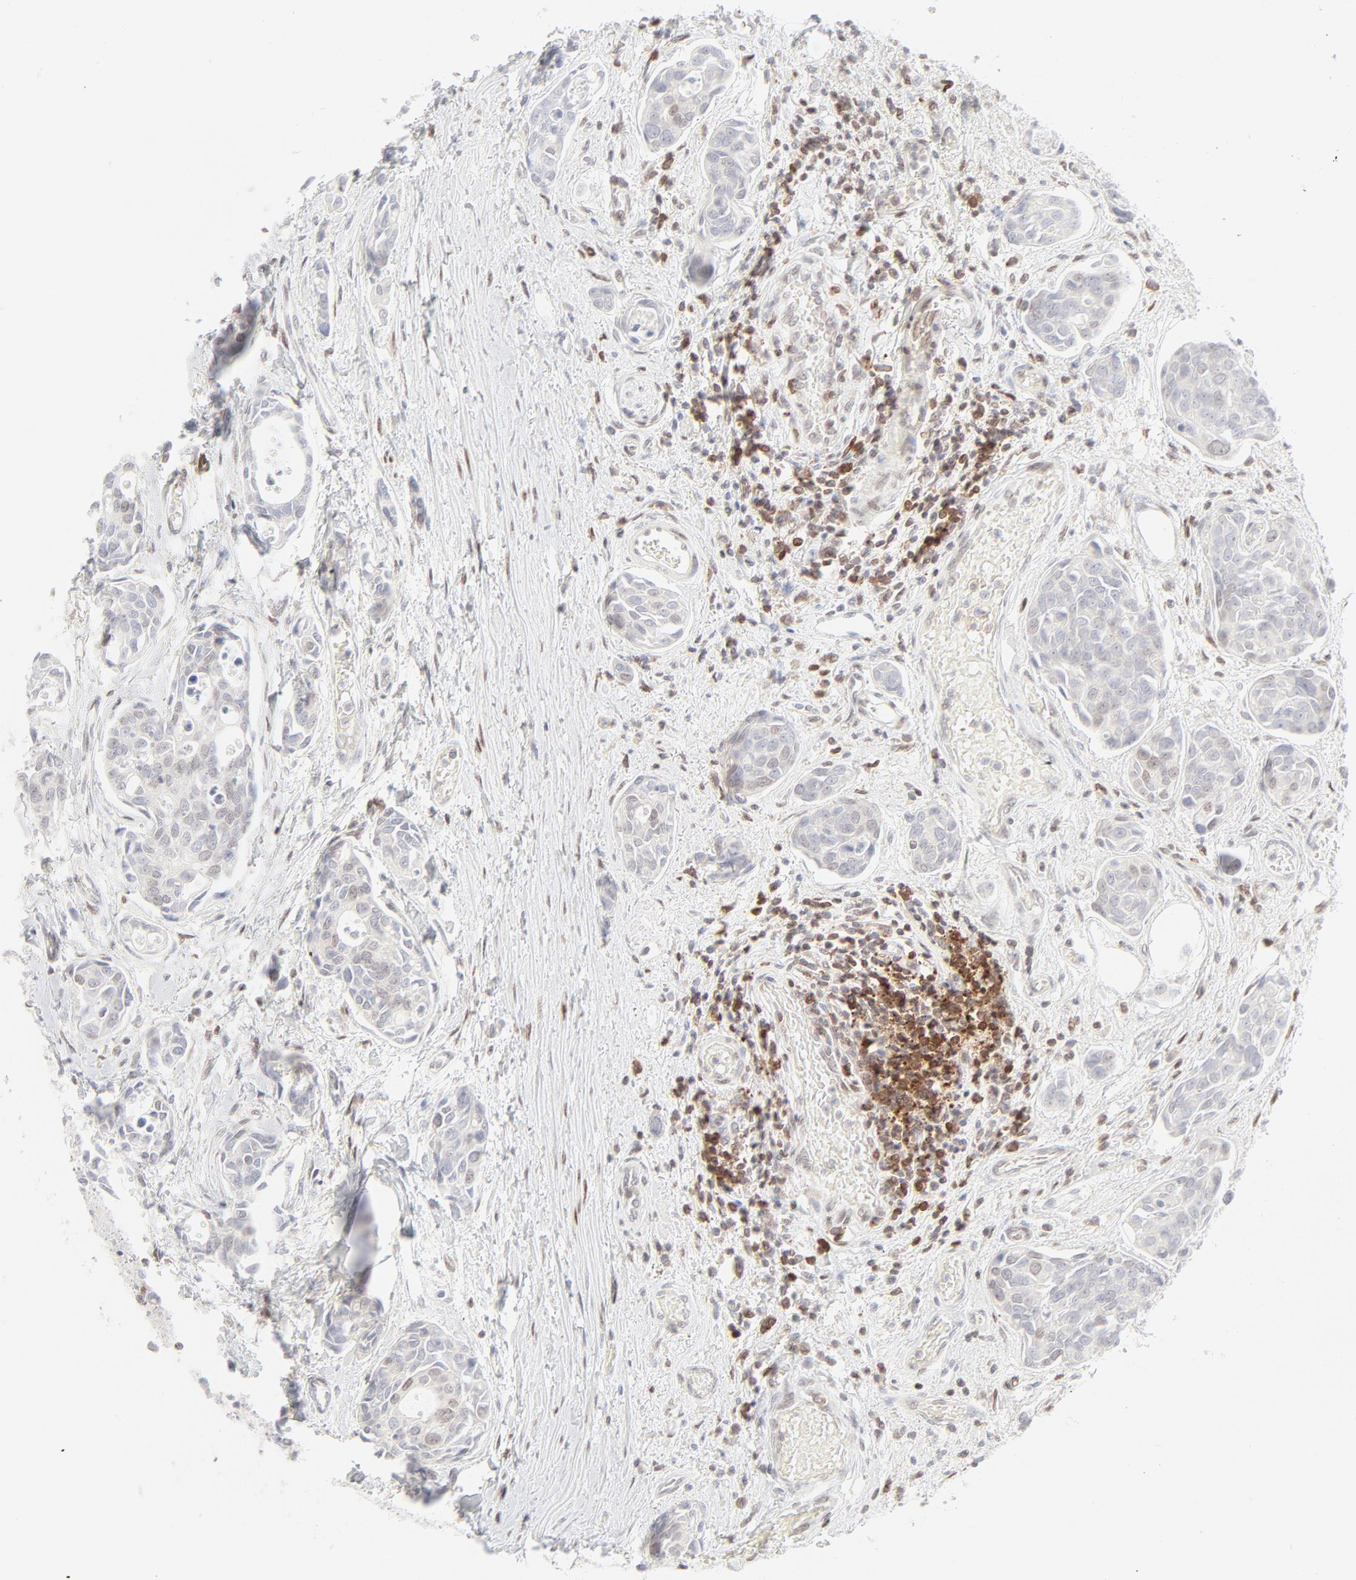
{"staining": {"intensity": "negative", "quantity": "none", "location": "none"}, "tissue": "urothelial cancer", "cell_type": "Tumor cells", "image_type": "cancer", "snomed": [{"axis": "morphology", "description": "Urothelial carcinoma, High grade"}, {"axis": "topography", "description": "Urinary bladder"}], "caption": "DAB (3,3'-diaminobenzidine) immunohistochemical staining of urothelial cancer shows no significant staining in tumor cells.", "gene": "PRKCB", "patient": {"sex": "male", "age": 78}}